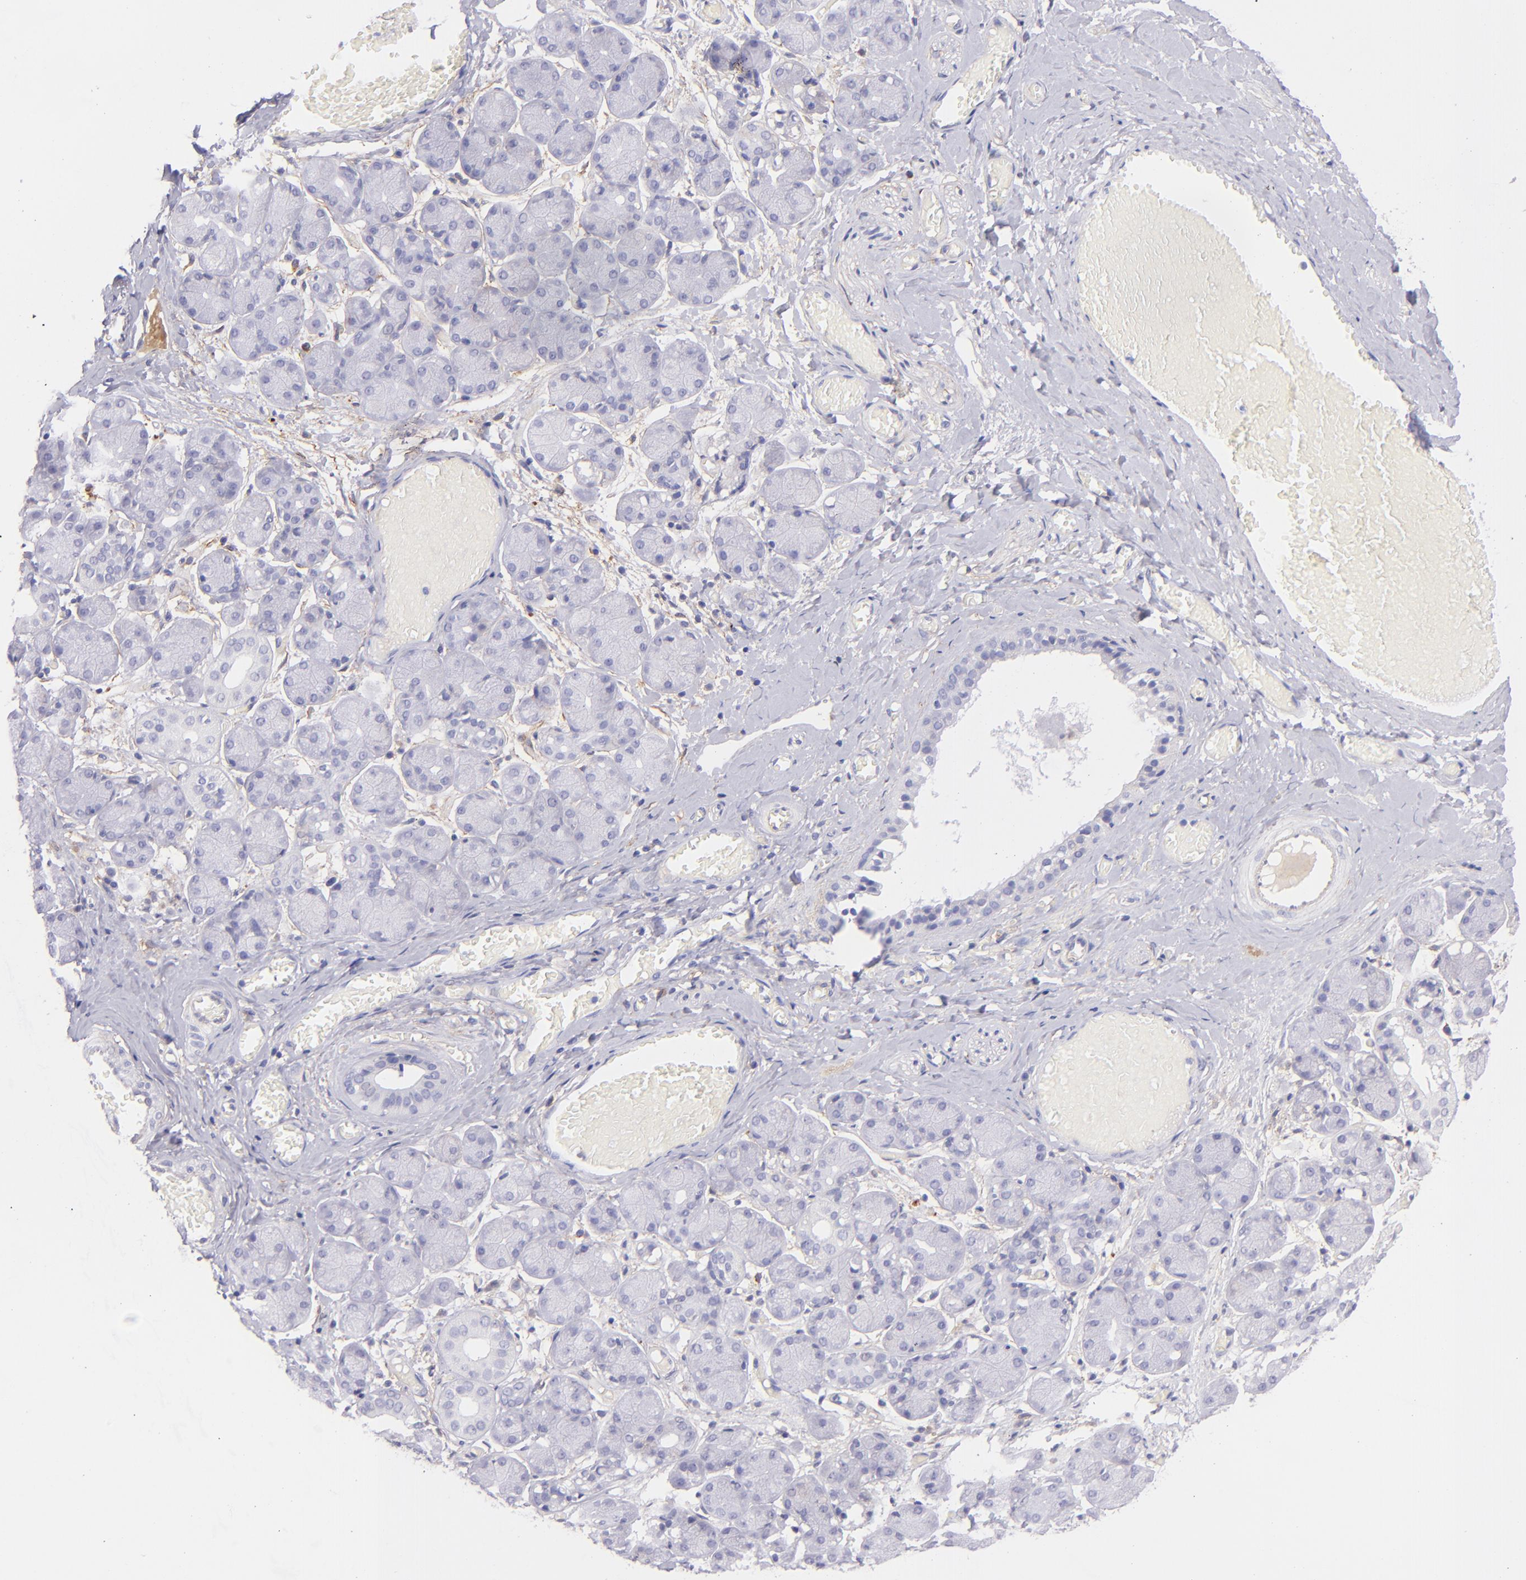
{"staining": {"intensity": "negative", "quantity": "none", "location": "none"}, "tissue": "salivary gland", "cell_type": "Glandular cells", "image_type": "normal", "snomed": [{"axis": "morphology", "description": "Normal tissue, NOS"}, {"axis": "topography", "description": "Salivary gland"}], "caption": "Glandular cells show no significant staining in benign salivary gland. (Immunohistochemistry (ihc), brightfield microscopy, high magnification).", "gene": "CD81", "patient": {"sex": "female", "age": 24}}